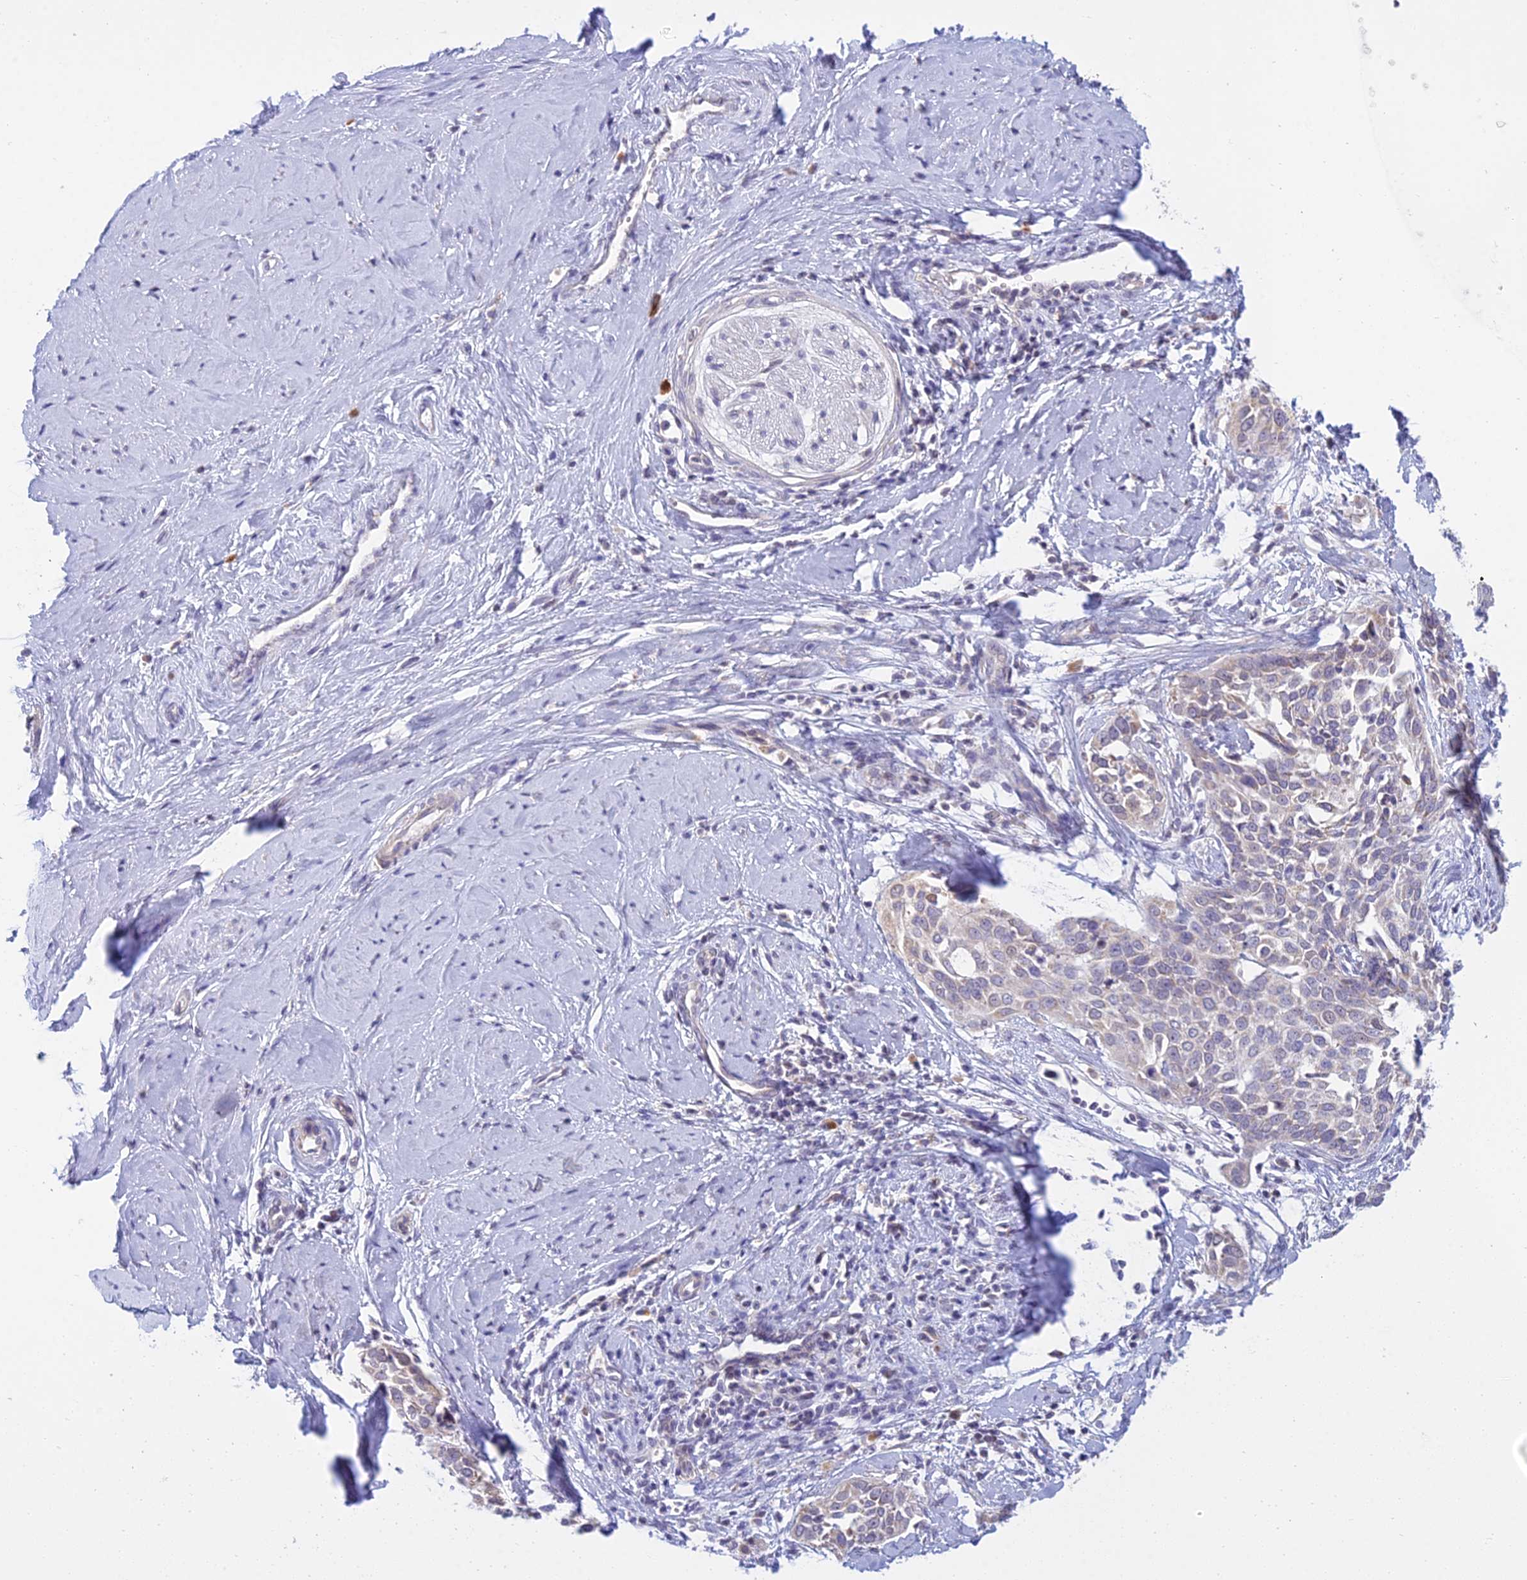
{"staining": {"intensity": "weak", "quantity": "<25%", "location": "cytoplasmic/membranous"}, "tissue": "cervical cancer", "cell_type": "Tumor cells", "image_type": "cancer", "snomed": [{"axis": "morphology", "description": "Squamous cell carcinoma, NOS"}, {"axis": "topography", "description": "Cervix"}], "caption": "IHC histopathology image of neoplastic tissue: human squamous cell carcinoma (cervical) stained with DAB shows no significant protein expression in tumor cells.", "gene": "CFAP206", "patient": {"sex": "female", "age": 44}}